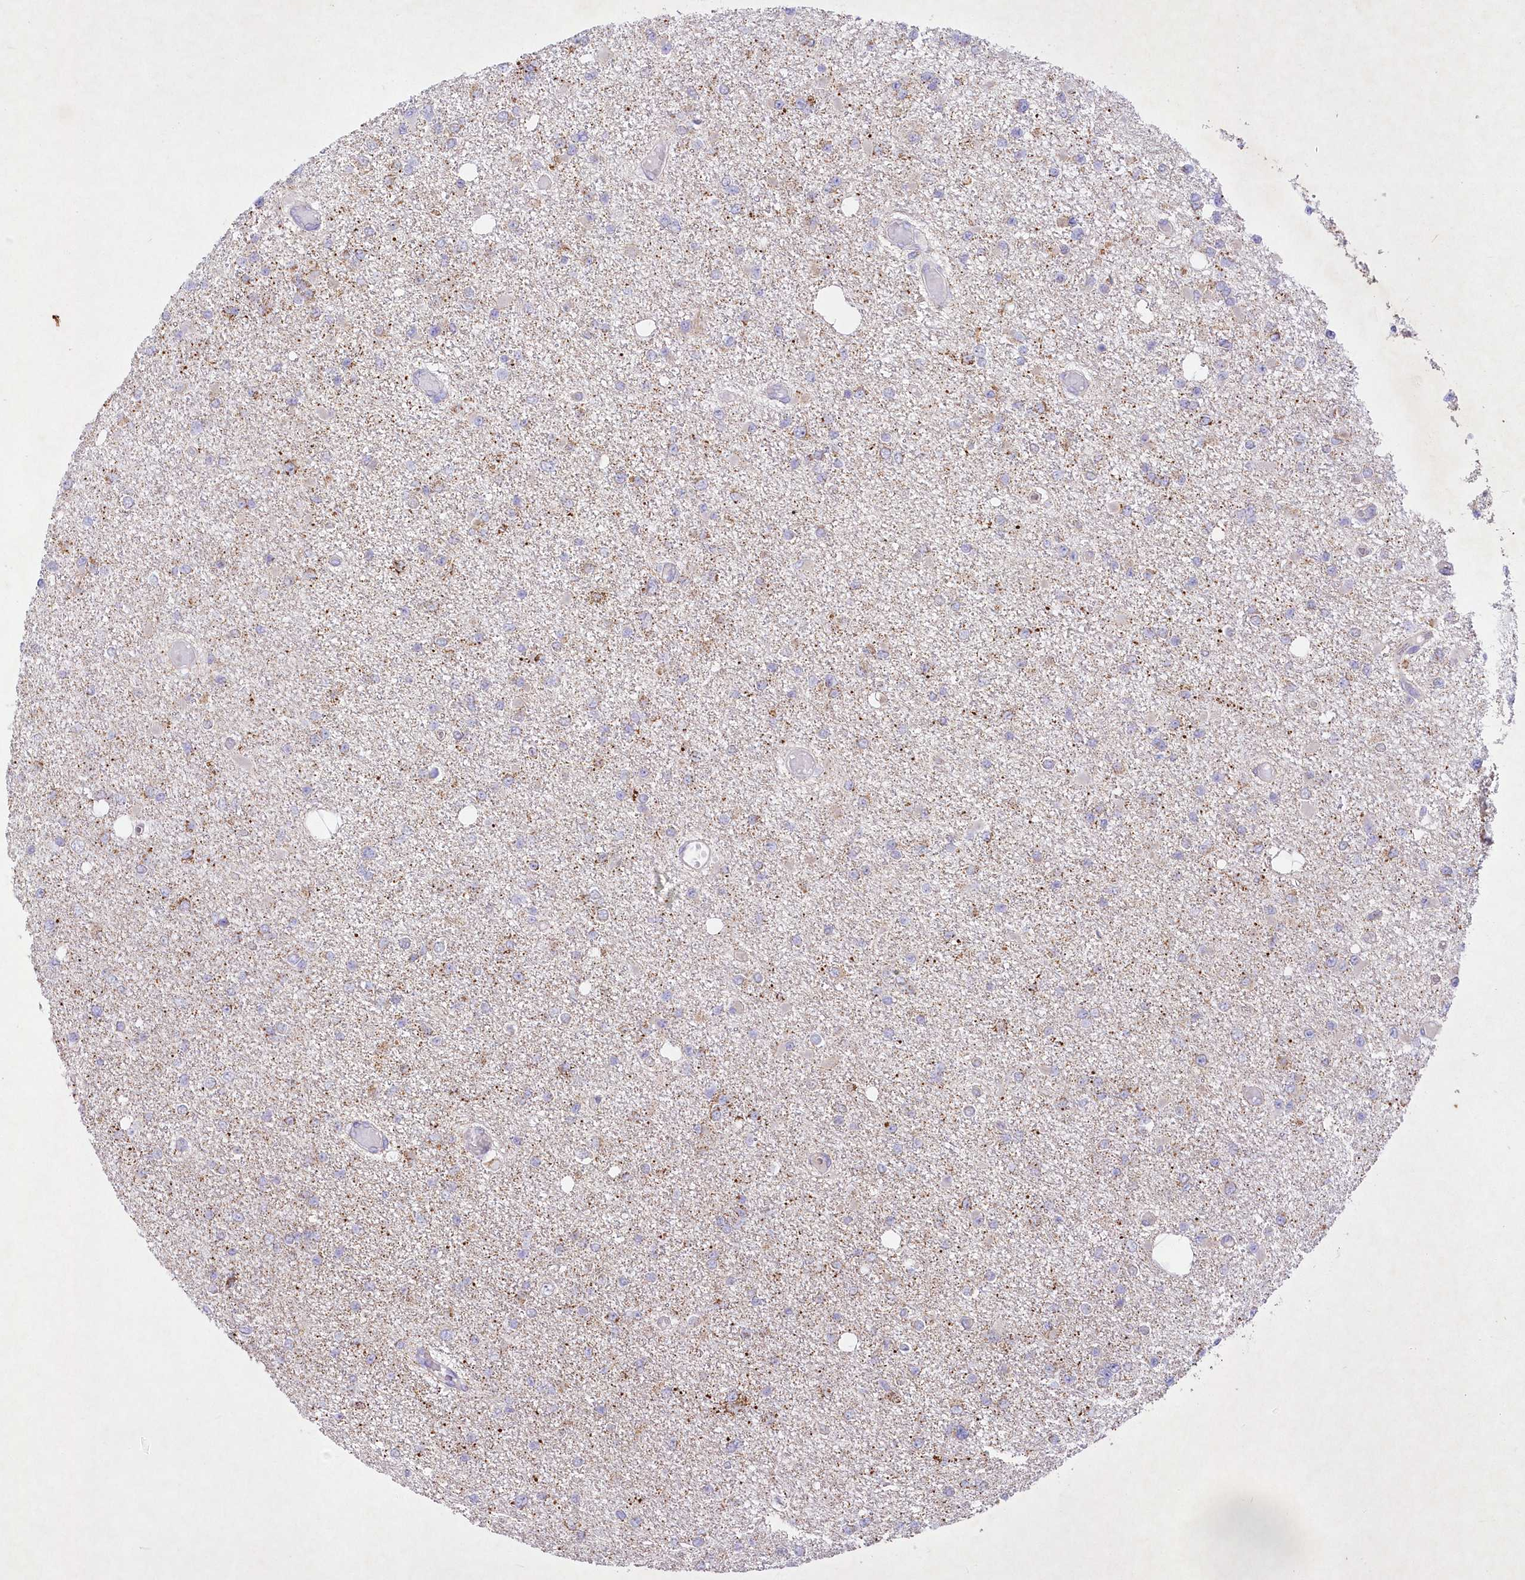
{"staining": {"intensity": "weak", "quantity": "<25%", "location": "cytoplasmic/membranous"}, "tissue": "glioma", "cell_type": "Tumor cells", "image_type": "cancer", "snomed": [{"axis": "morphology", "description": "Glioma, malignant, Low grade"}, {"axis": "topography", "description": "Brain"}], "caption": "The image exhibits no staining of tumor cells in glioma.", "gene": "ITSN2", "patient": {"sex": "female", "age": 22}}